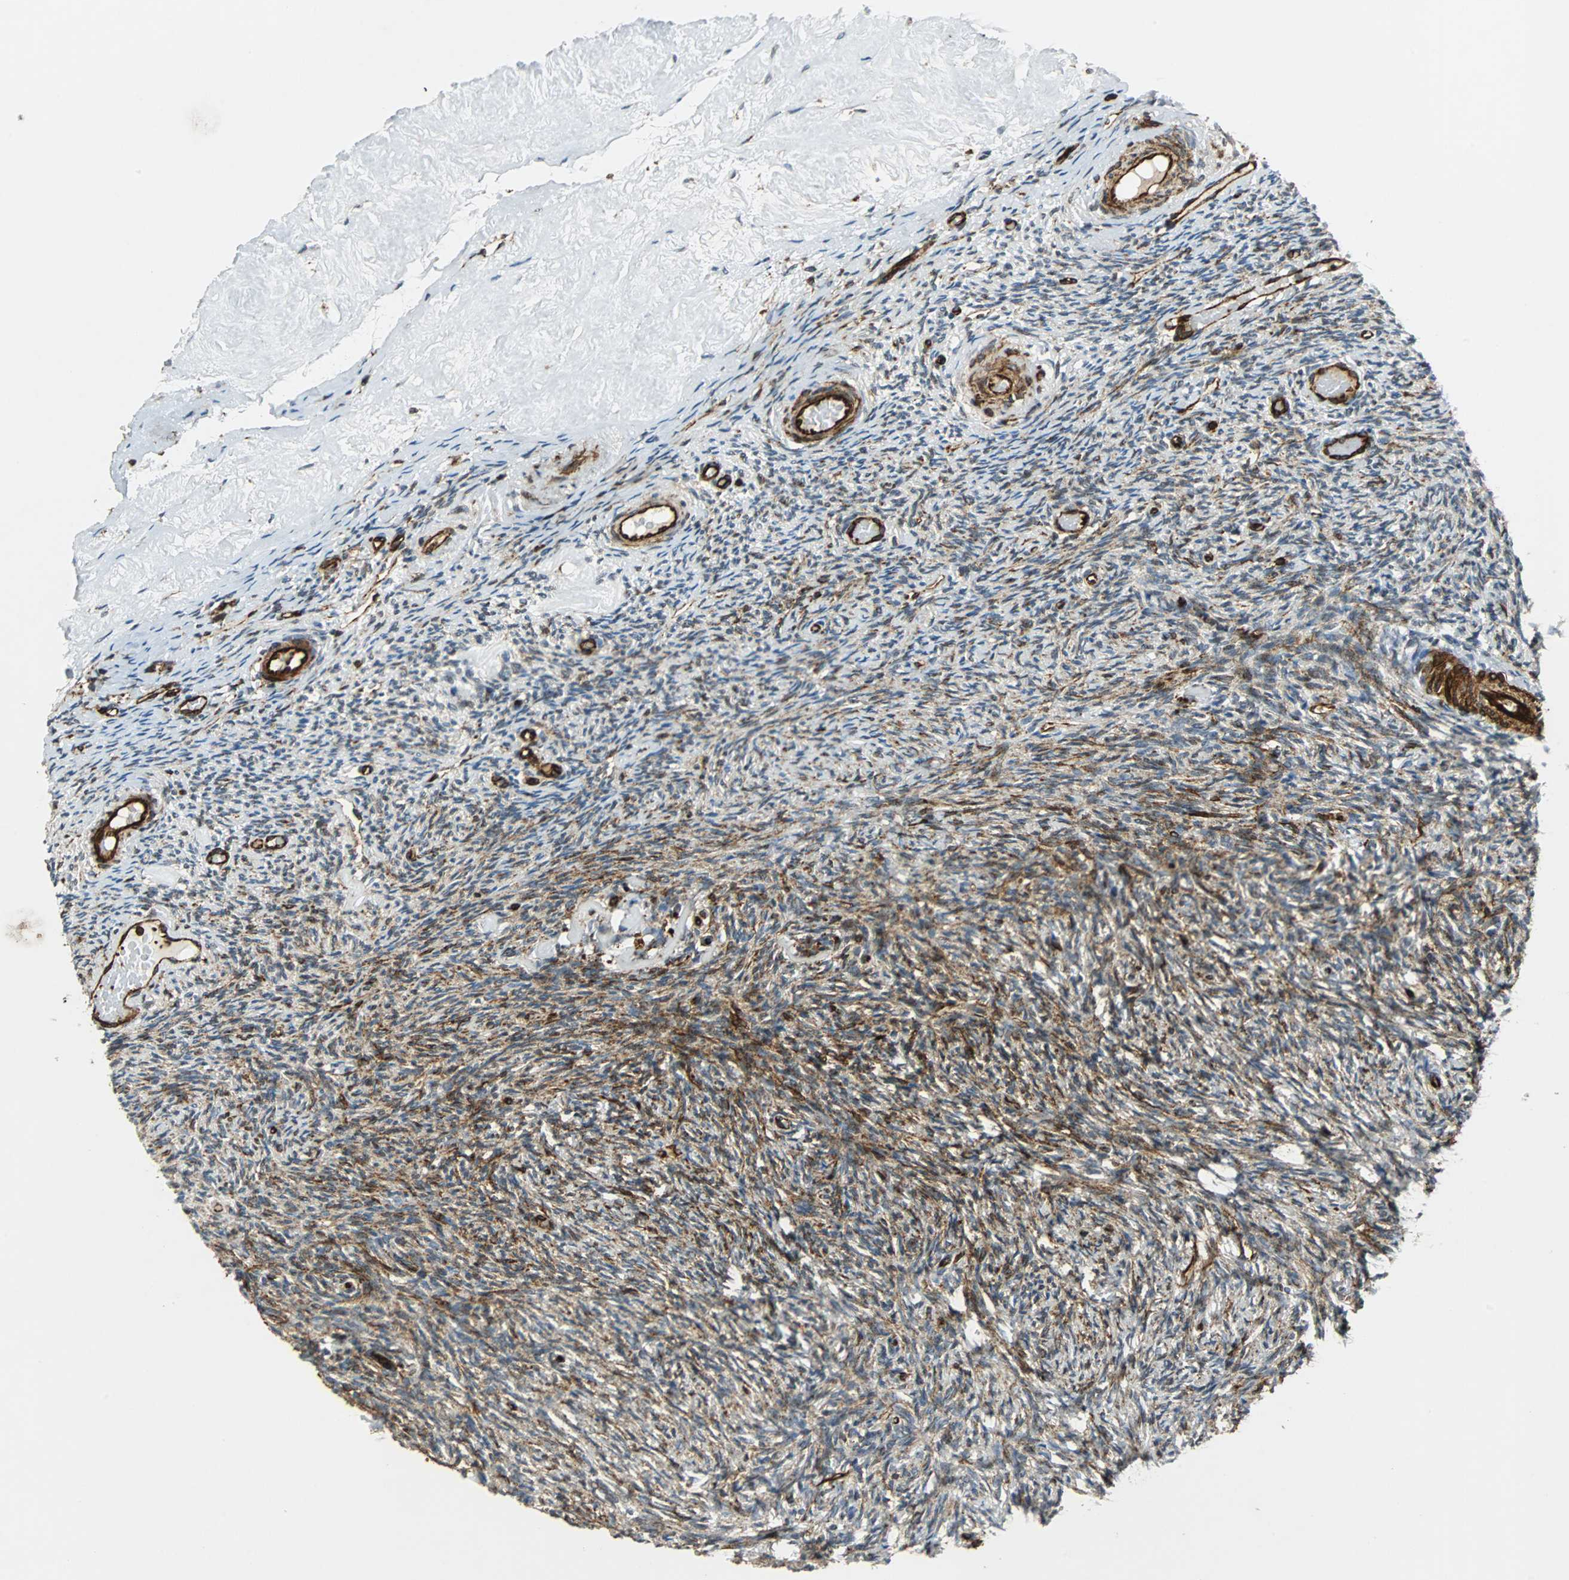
{"staining": {"intensity": "strong", "quantity": ">75%", "location": "cytoplasmic/membranous"}, "tissue": "ovary", "cell_type": "Follicle cells", "image_type": "normal", "snomed": [{"axis": "morphology", "description": "Normal tissue, NOS"}, {"axis": "topography", "description": "Ovary"}], "caption": "DAB immunohistochemical staining of benign ovary shows strong cytoplasmic/membranous protein expression in about >75% of follicle cells.", "gene": "TUBA4A", "patient": {"sex": "female", "age": 60}}